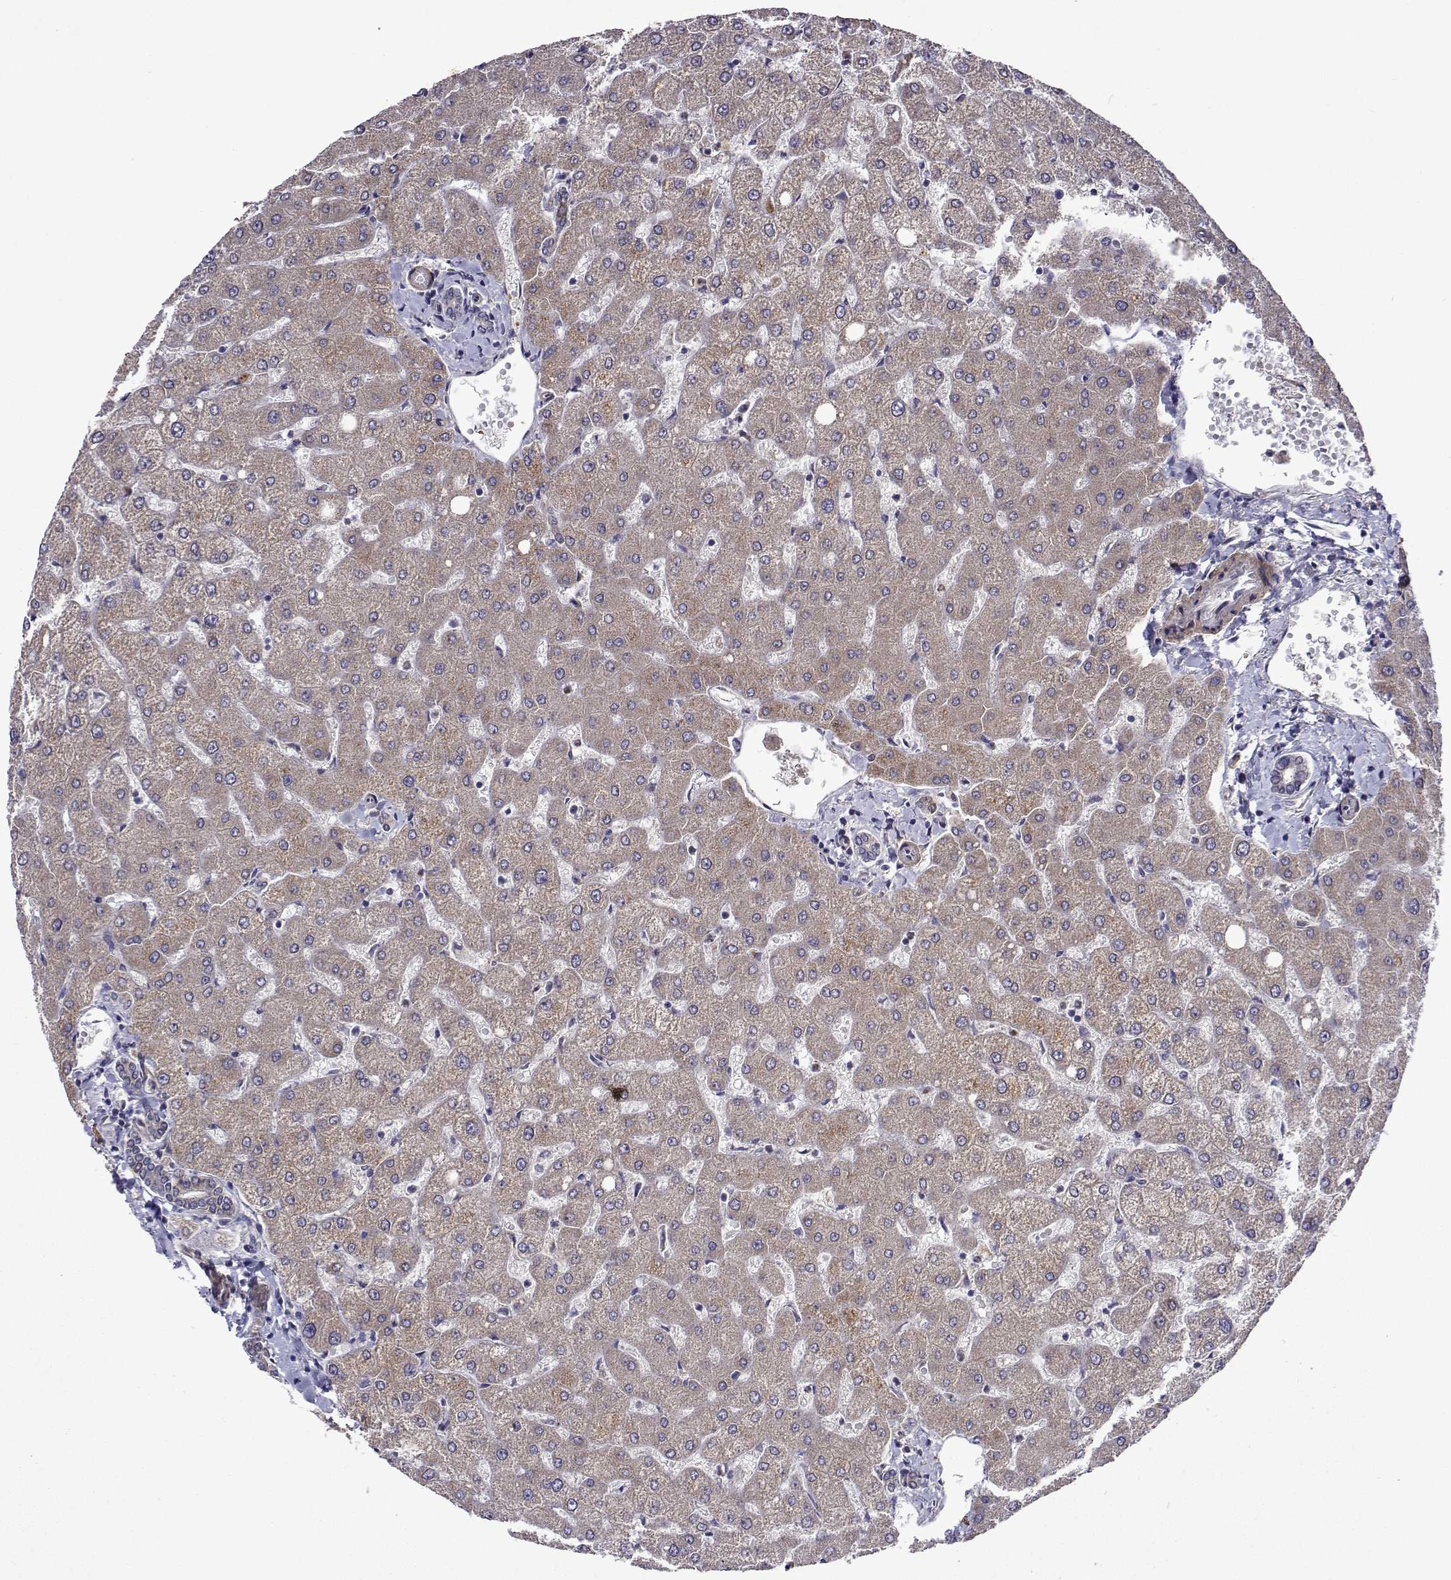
{"staining": {"intensity": "negative", "quantity": "none", "location": "none"}, "tissue": "liver", "cell_type": "Cholangiocytes", "image_type": "normal", "snomed": [{"axis": "morphology", "description": "Normal tissue, NOS"}, {"axis": "topography", "description": "Liver"}], "caption": "Normal liver was stained to show a protein in brown. There is no significant staining in cholangiocytes. Nuclei are stained in blue.", "gene": "TARBP2", "patient": {"sex": "female", "age": 54}}